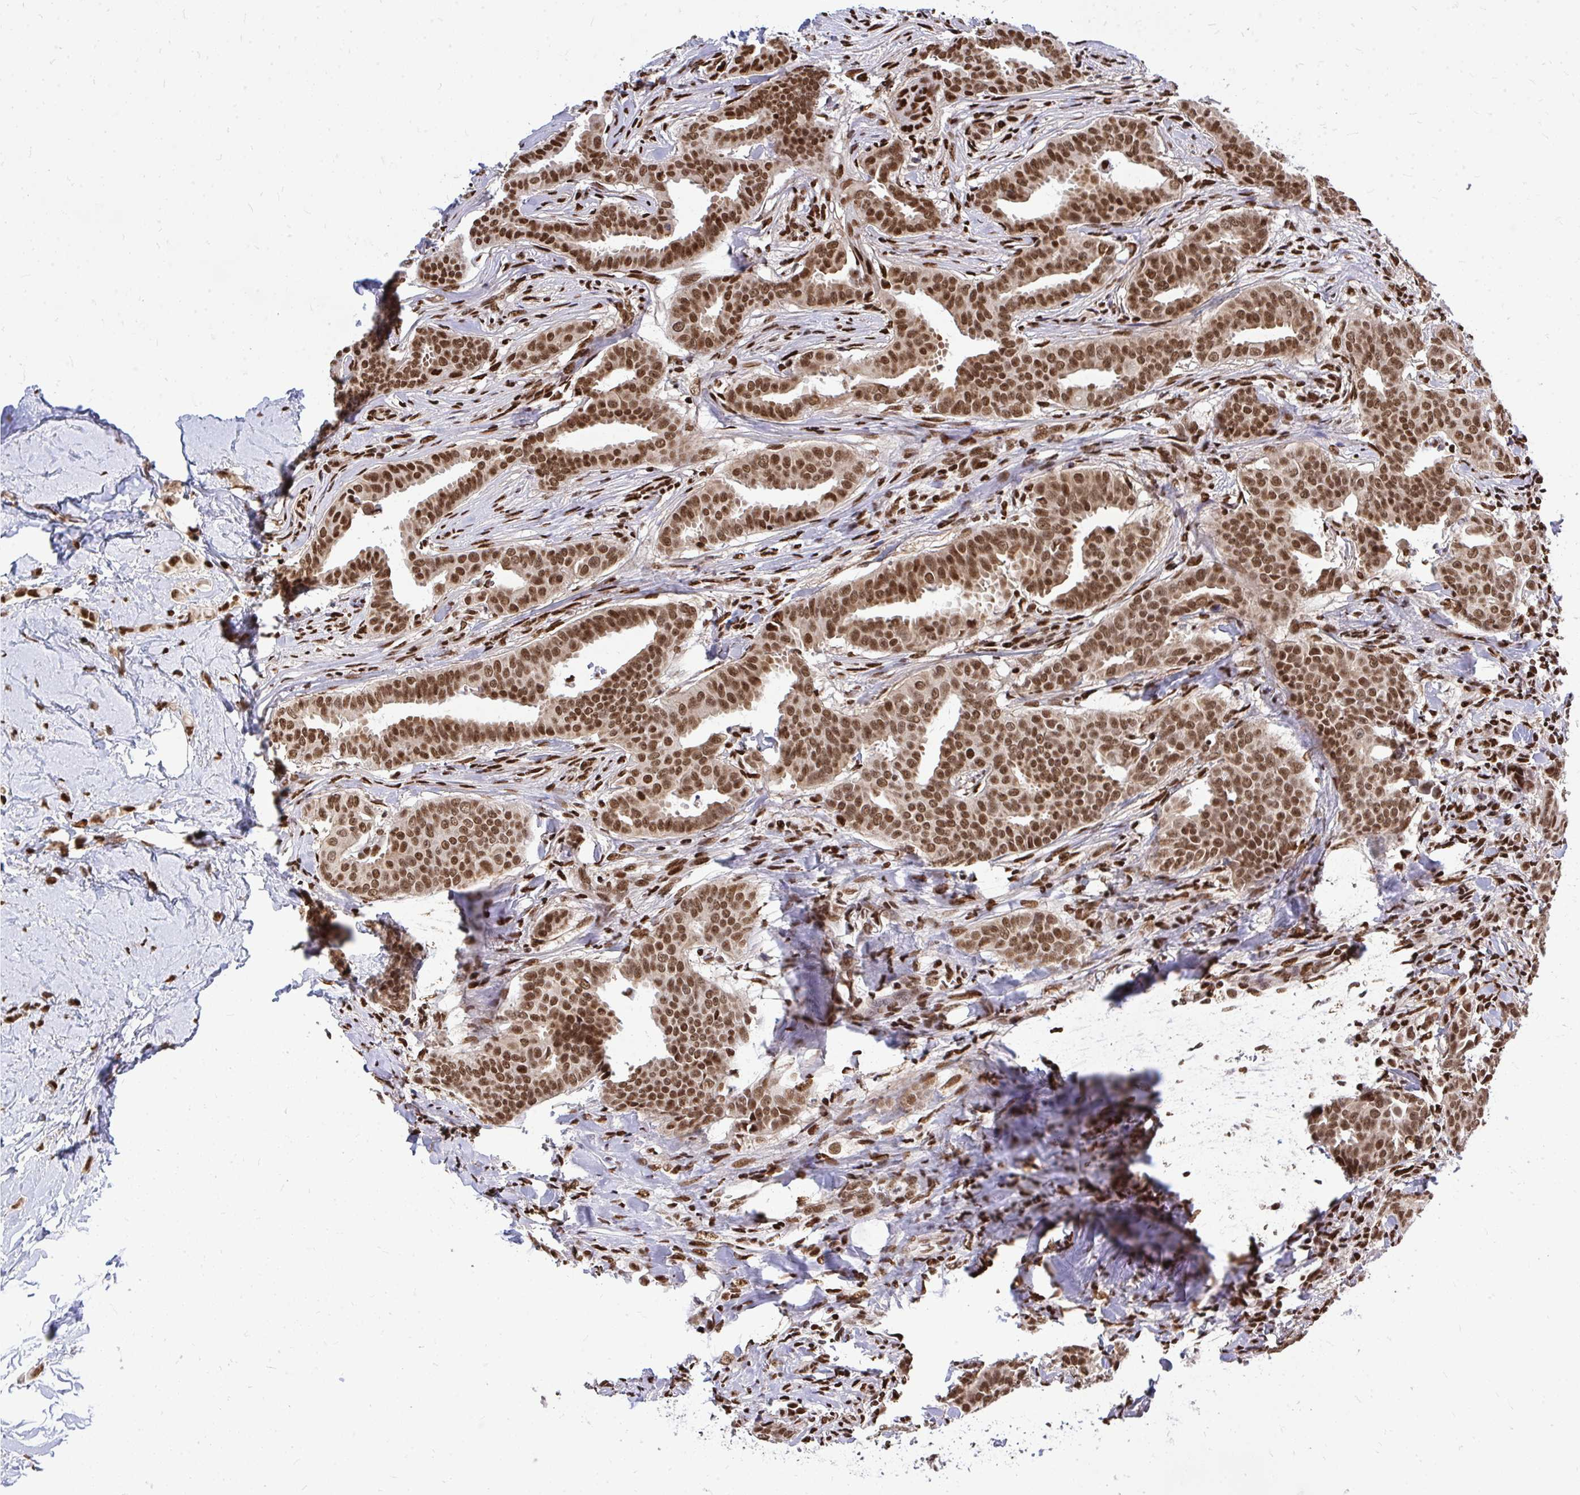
{"staining": {"intensity": "moderate", "quantity": ">75%", "location": "nuclear"}, "tissue": "breast cancer", "cell_type": "Tumor cells", "image_type": "cancer", "snomed": [{"axis": "morphology", "description": "Duct carcinoma"}, {"axis": "topography", "description": "Breast"}], "caption": "Moderate nuclear staining for a protein is seen in about >75% of tumor cells of breast infiltrating ductal carcinoma using IHC.", "gene": "TBL1Y", "patient": {"sex": "female", "age": 45}}